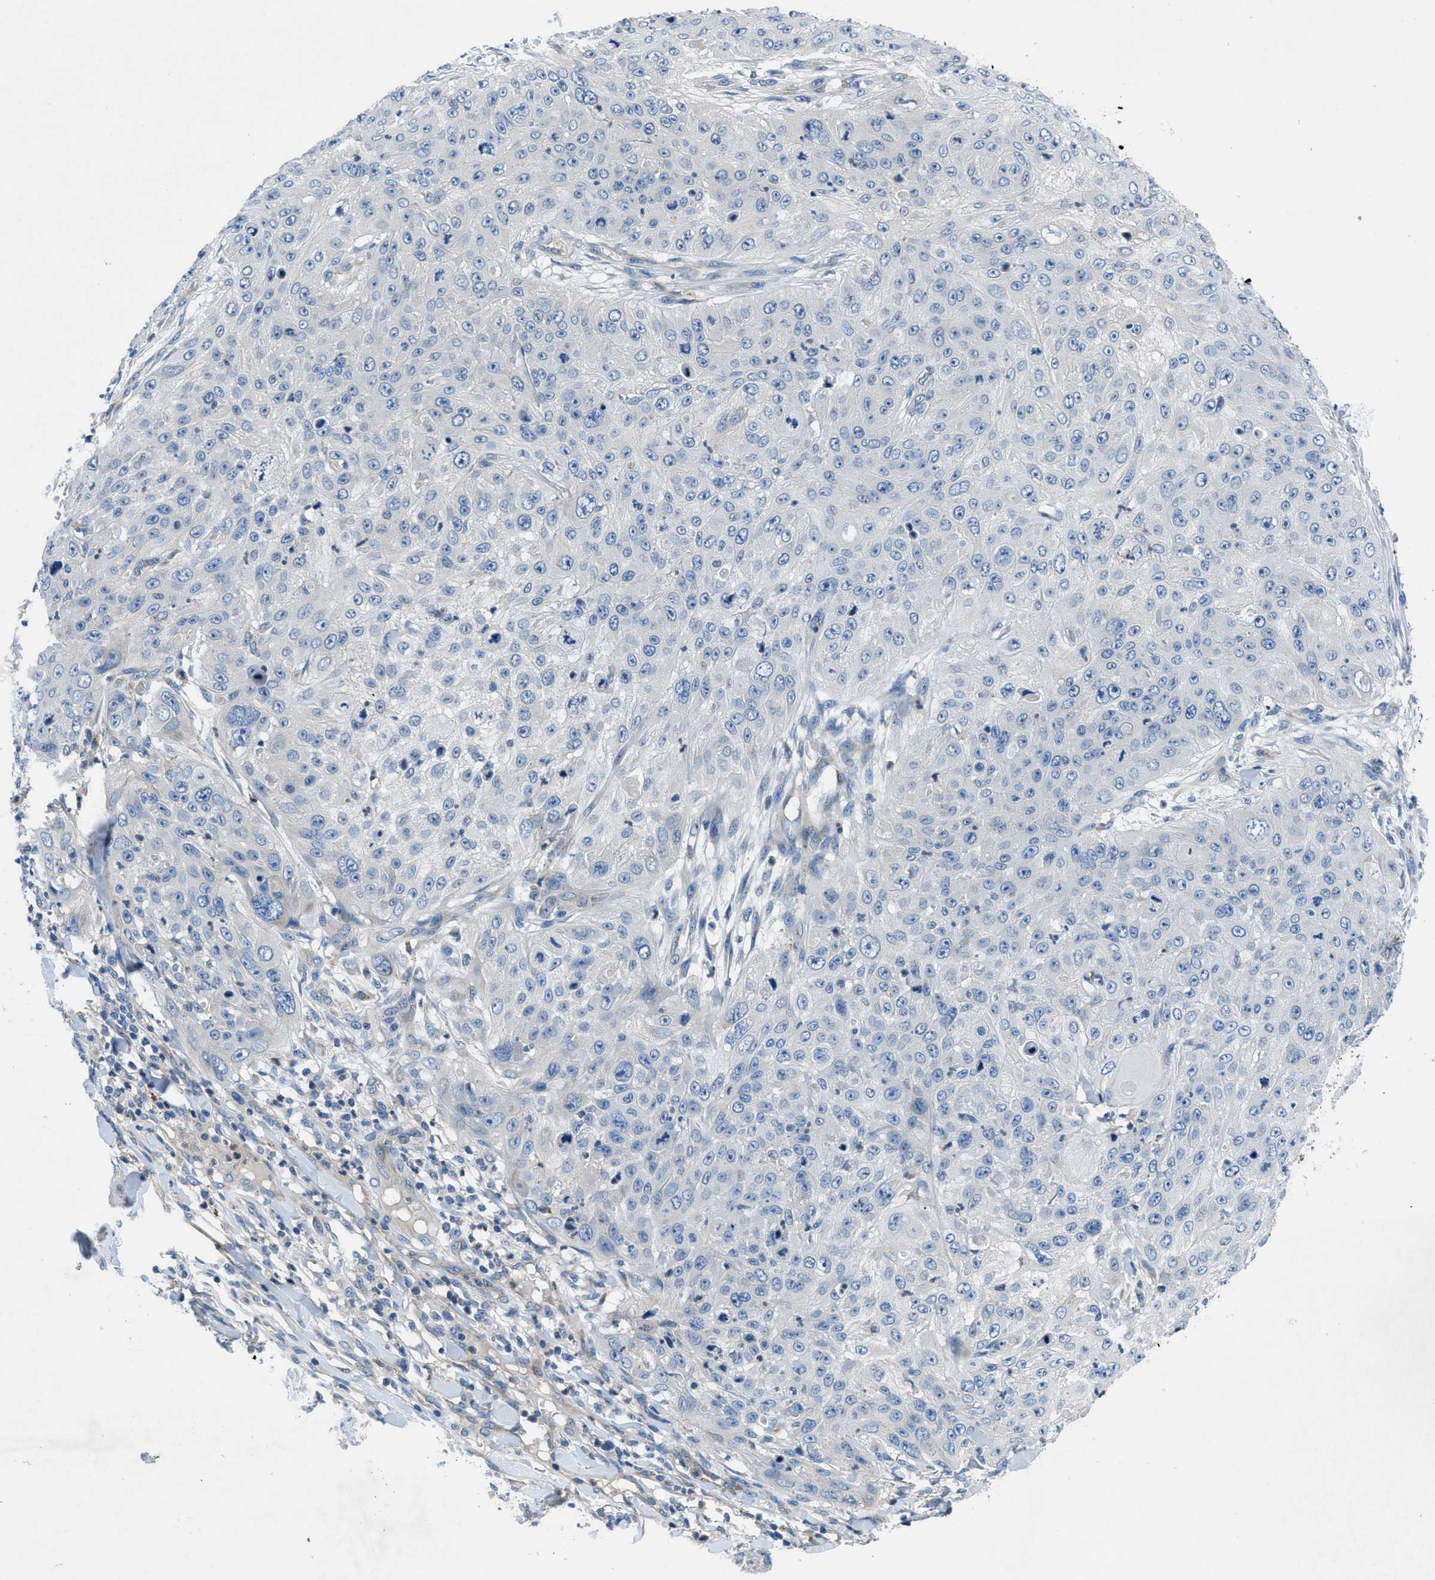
{"staining": {"intensity": "negative", "quantity": "none", "location": "none"}, "tissue": "skin cancer", "cell_type": "Tumor cells", "image_type": "cancer", "snomed": [{"axis": "morphology", "description": "Squamous cell carcinoma, NOS"}, {"axis": "topography", "description": "Skin"}], "caption": "This micrograph is of skin cancer stained with immunohistochemistry to label a protein in brown with the nuclei are counter-stained blue. There is no positivity in tumor cells.", "gene": "PGR", "patient": {"sex": "female", "age": 80}}